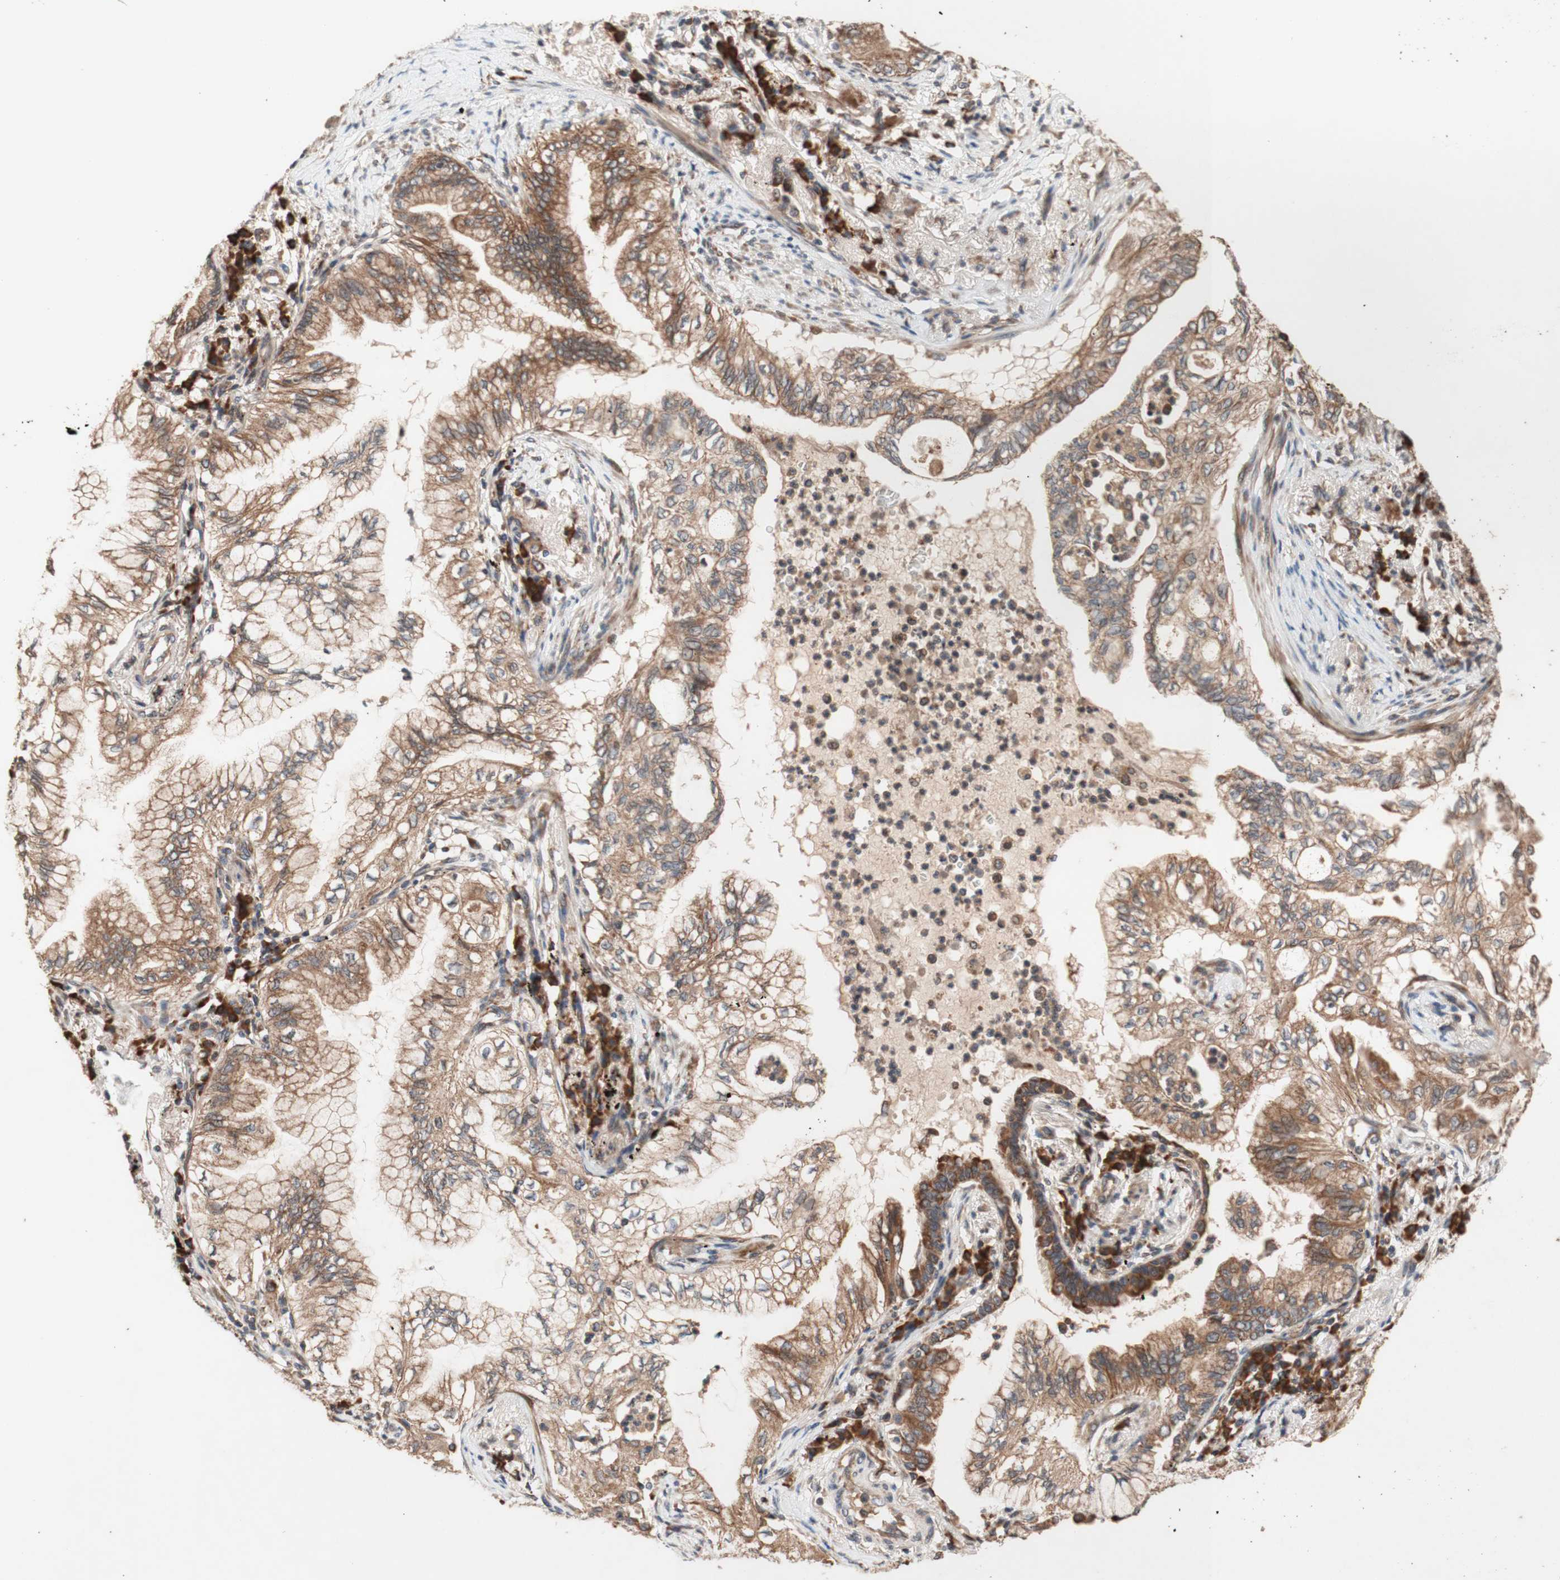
{"staining": {"intensity": "moderate", "quantity": ">75%", "location": "cytoplasmic/membranous"}, "tissue": "lung cancer", "cell_type": "Tumor cells", "image_type": "cancer", "snomed": [{"axis": "morphology", "description": "Normal tissue, NOS"}, {"axis": "morphology", "description": "Adenocarcinoma, NOS"}, {"axis": "topography", "description": "Bronchus"}, {"axis": "topography", "description": "Lung"}], "caption": "Protein expression analysis of human lung cancer reveals moderate cytoplasmic/membranous staining in about >75% of tumor cells. The staining was performed using DAB to visualize the protein expression in brown, while the nuclei were stained in blue with hematoxylin (Magnification: 20x).", "gene": "DDOST", "patient": {"sex": "female", "age": 70}}